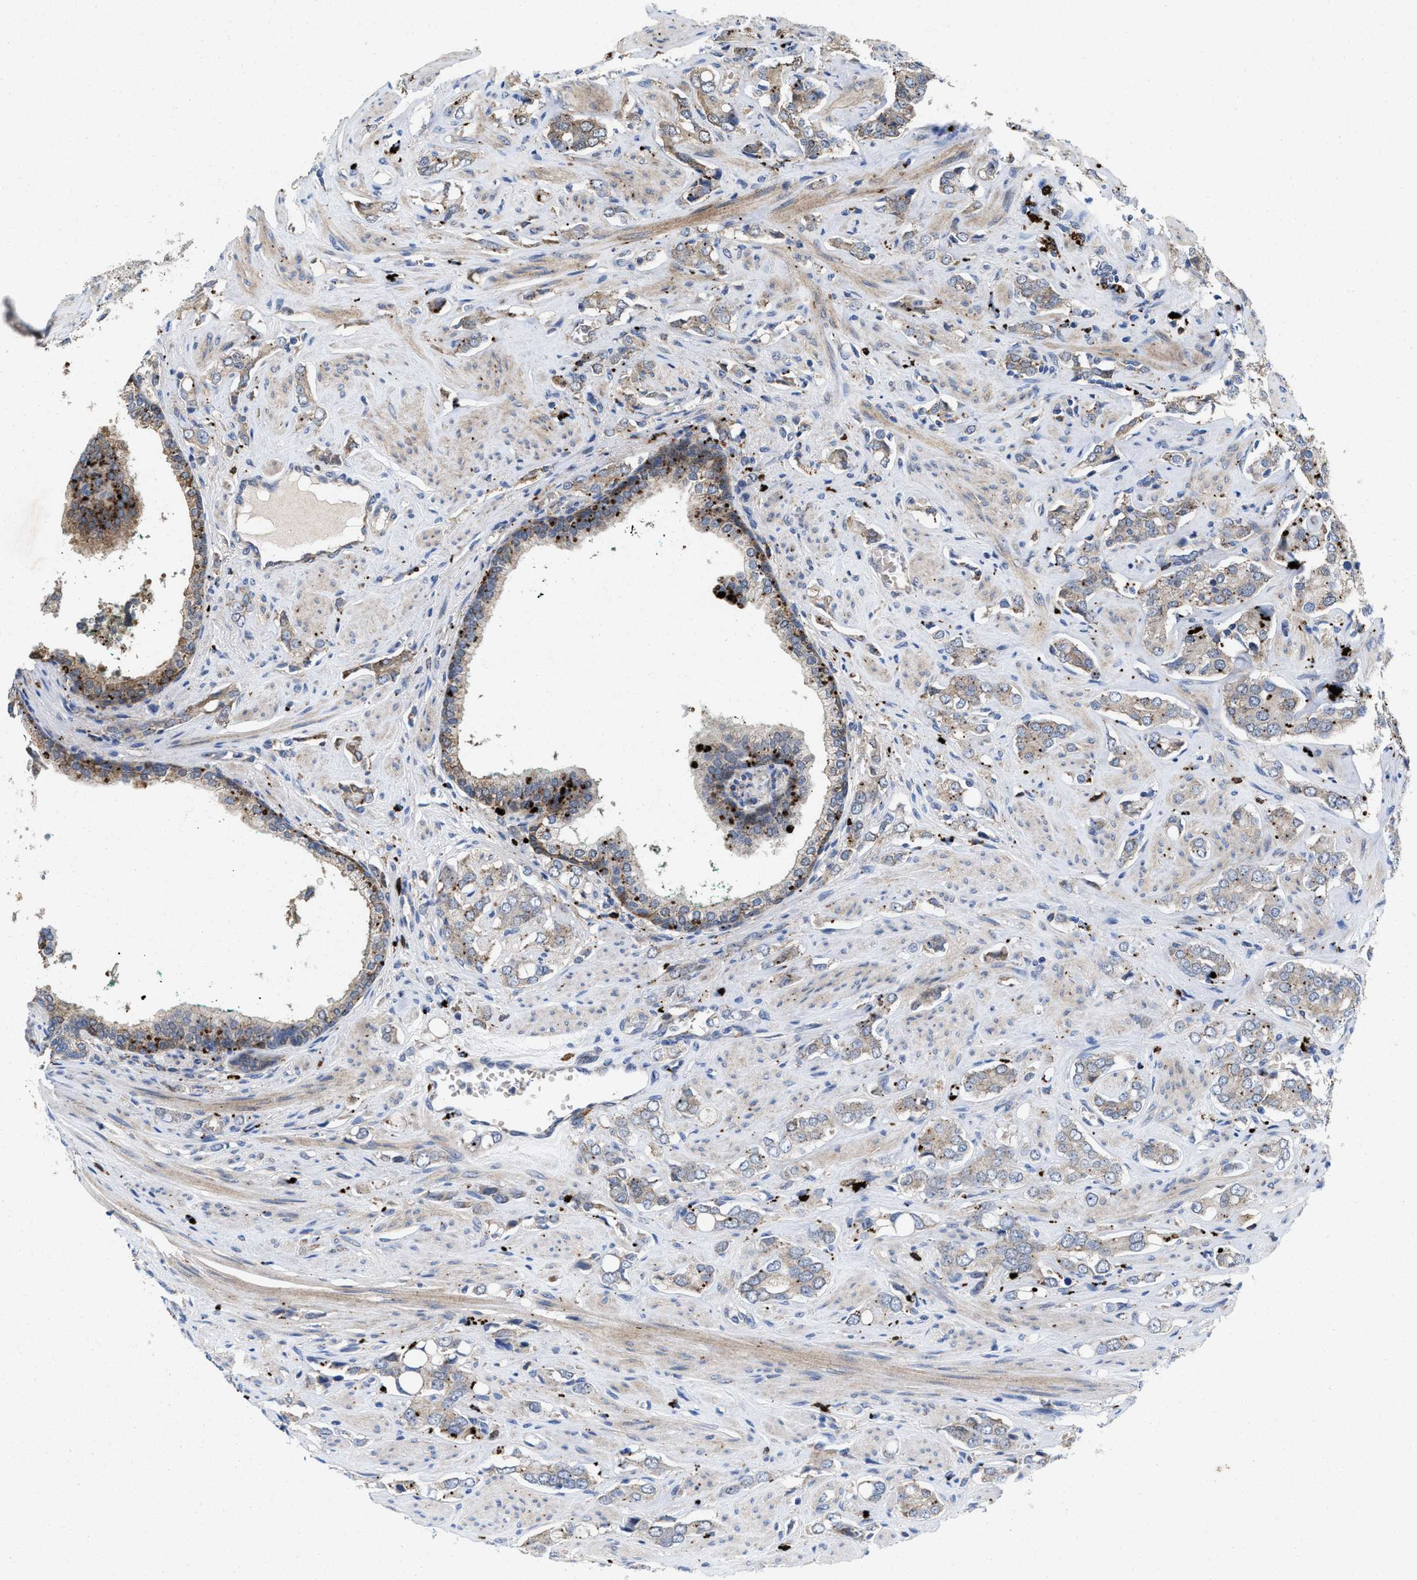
{"staining": {"intensity": "weak", "quantity": "25%-75%", "location": "cytoplasmic/membranous"}, "tissue": "prostate cancer", "cell_type": "Tumor cells", "image_type": "cancer", "snomed": [{"axis": "morphology", "description": "Adenocarcinoma, High grade"}, {"axis": "topography", "description": "Prostate"}], "caption": "The micrograph exhibits immunohistochemical staining of prostate cancer. There is weak cytoplasmic/membranous expression is identified in about 25%-75% of tumor cells.", "gene": "MSI2", "patient": {"sex": "male", "age": 52}}